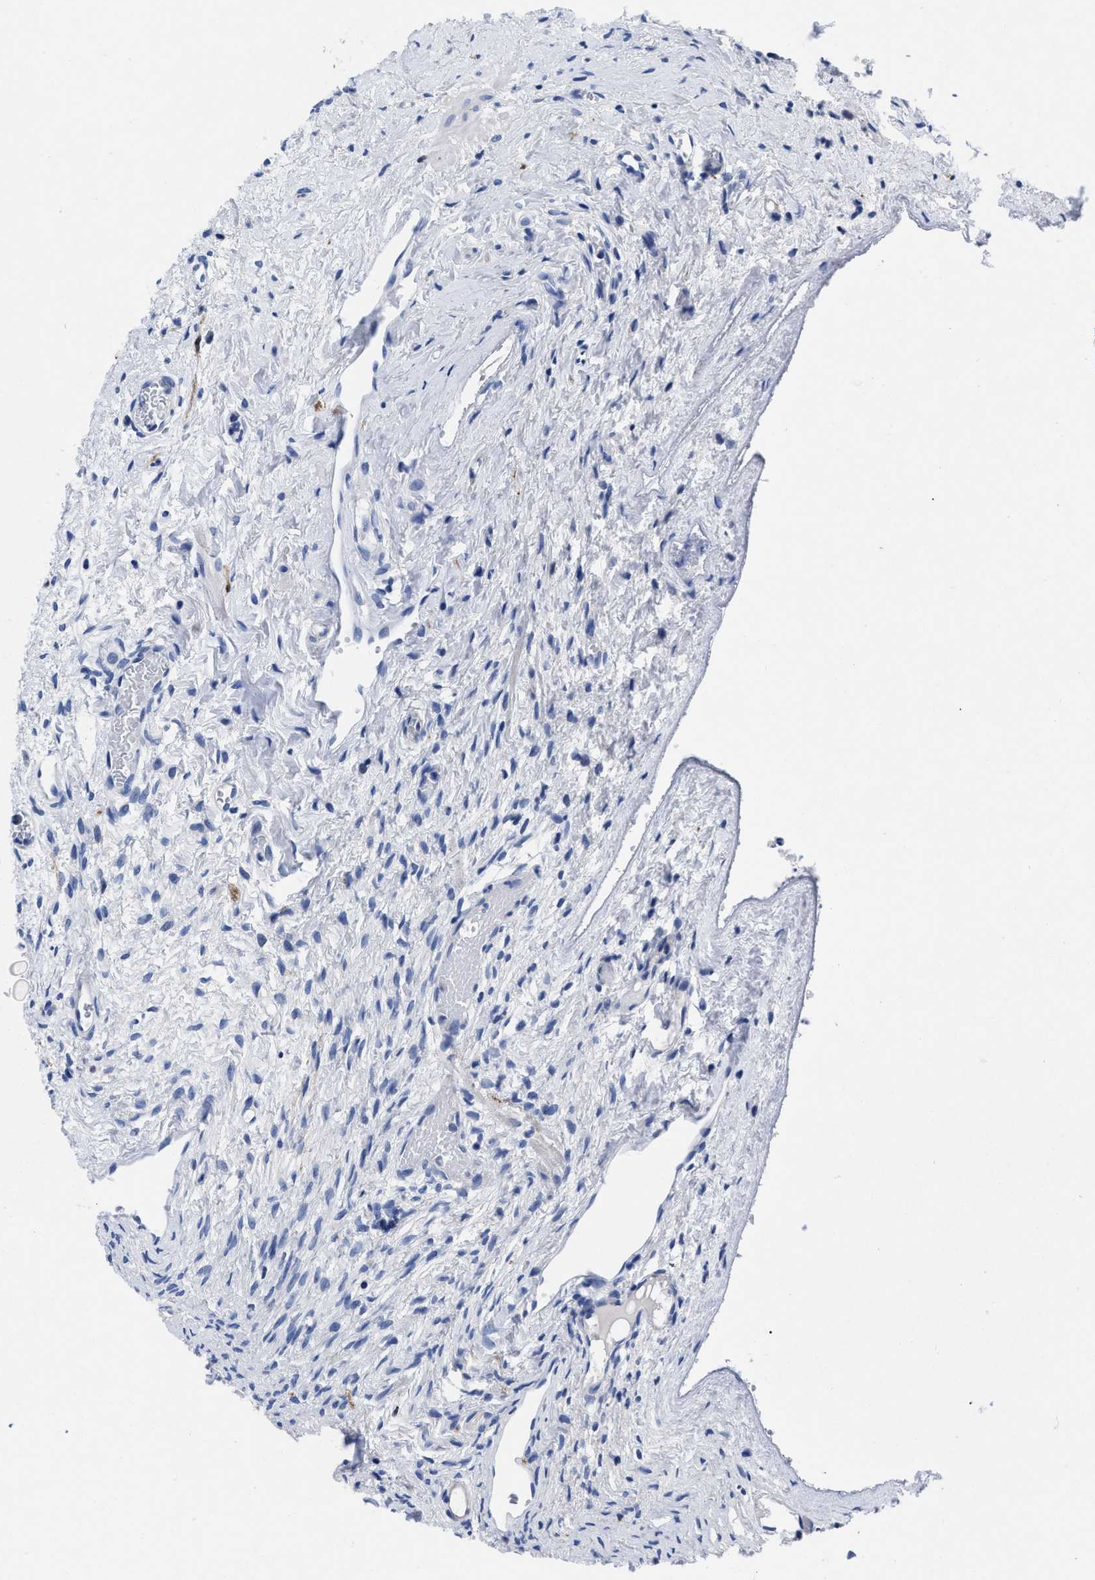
{"staining": {"intensity": "negative", "quantity": "none", "location": "none"}, "tissue": "ovary", "cell_type": "Follicle cells", "image_type": "normal", "snomed": [{"axis": "morphology", "description": "Normal tissue, NOS"}, {"axis": "topography", "description": "Ovary"}], "caption": "The histopathology image exhibits no staining of follicle cells in normal ovary. Brightfield microscopy of immunohistochemistry stained with DAB (3,3'-diaminobenzidine) (brown) and hematoxylin (blue), captured at high magnification.", "gene": "SLC35F1", "patient": {"sex": "female", "age": 33}}